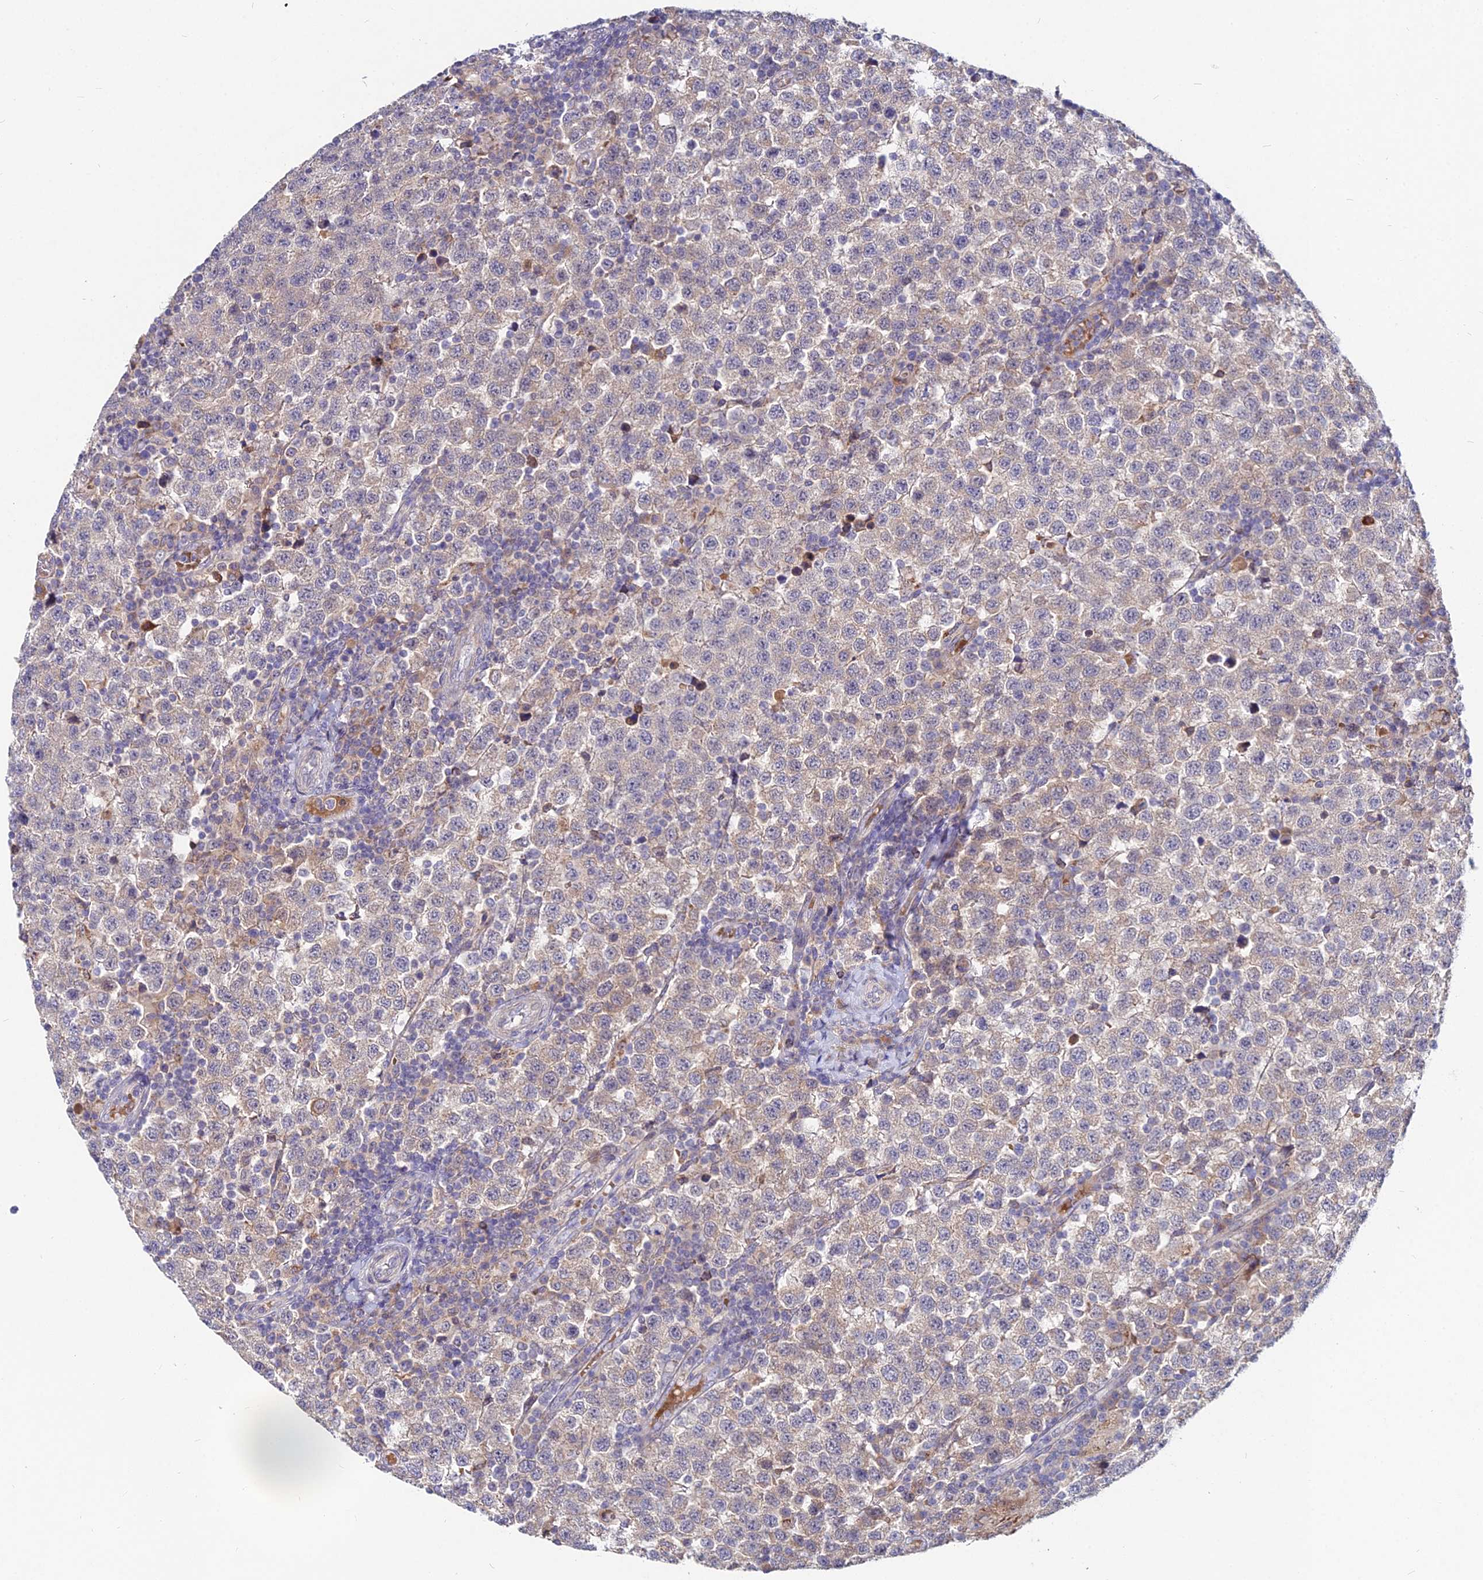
{"staining": {"intensity": "weak", "quantity": ">75%", "location": "cytoplasmic/membranous"}, "tissue": "testis cancer", "cell_type": "Tumor cells", "image_type": "cancer", "snomed": [{"axis": "morphology", "description": "Seminoma, NOS"}, {"axis": "topography", "description": "Testis"}], "caption": "The photomicrograph demonstrates a brown stain indicating the presence of a protein in the cytoplasmic/membranous of tumor cells in testis cancer.", "gene": "WDR43", "patient": {"sex": "male", "age": 34}}